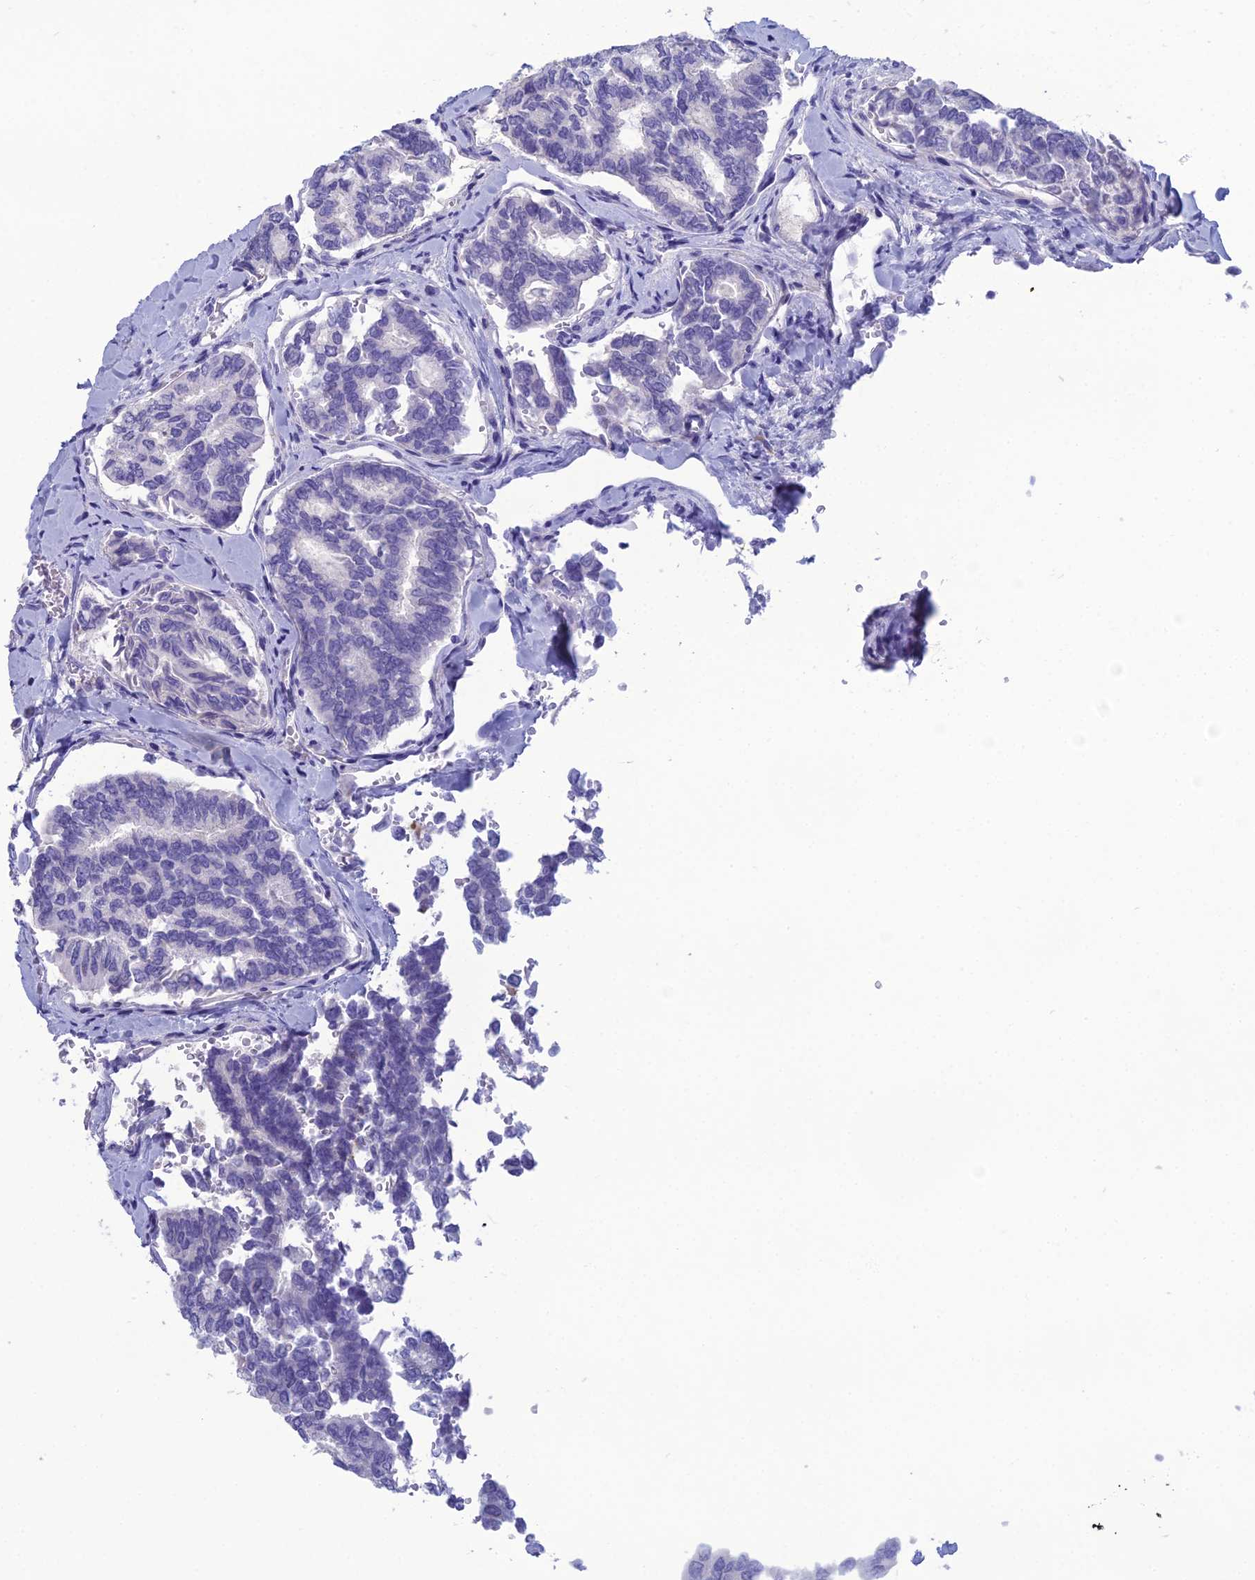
{"staining": {"intensity": "negative", "quantity": "none", "location": "none"}, "tissue": "thyroid cancer", "cell_type": "Tumor cells", "image_type": "cancer", "snomed": [{"axis": "morphology", "description": "Papillary adenocarcinoma, NOS"}, {"axis": "topography", "description": "Thyroid gland"}], "caption": "This is an immunohistochemistry (IHC) photomicrograph of human thyroid cancer (papillary adenocarcinoma). There is no expression in tumor cells.", "gene": "CRB2", "patient": {"sex": "female", "age": 35}}